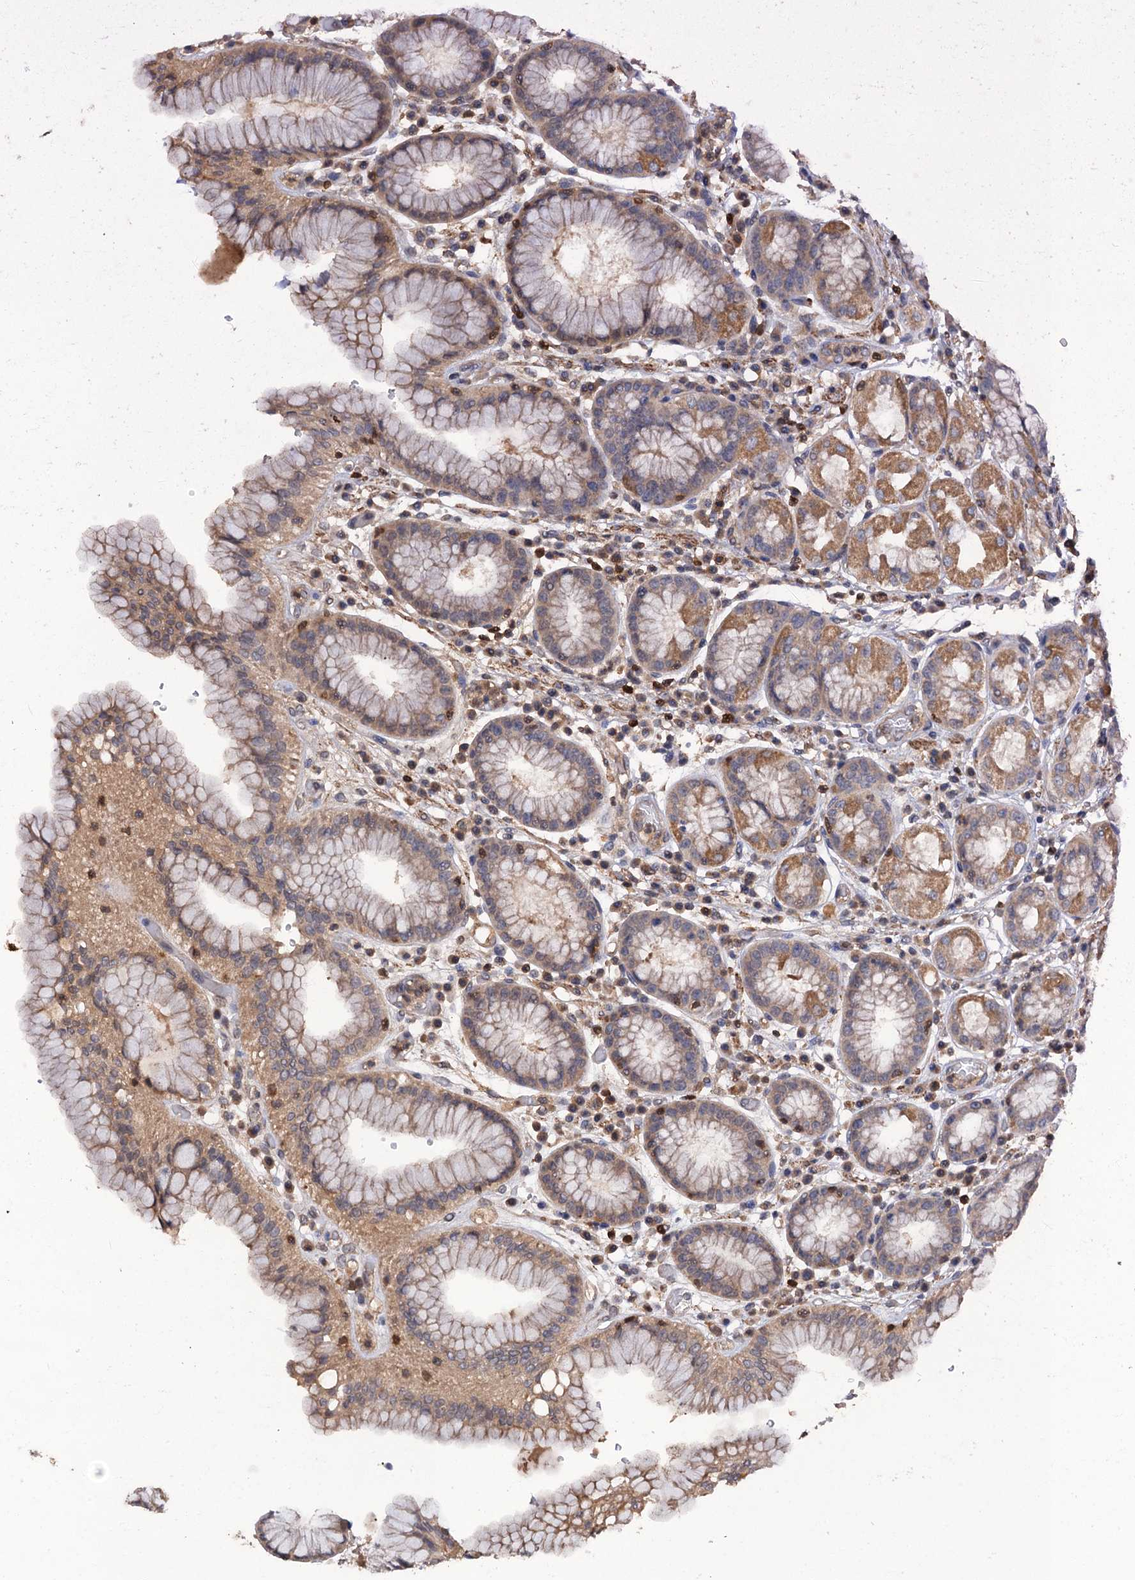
{"staining": {"intensity": "moderate", "quantity": "25%-75%", "location": "cytoplasmic/membranous"}, "tissue": "stomach", "cell_type": "Glandular cells", "image_type": "normal", "snomed": [{"axis": "morphology", "description": "Normal tissue, NOS"}, {"axis": "topography", "description": "Stomach"}, {"axis": "topography", "description": "Stomach, lower"}], "caption": "Protein staining reveals moderate cytoplasmic/membranous staining in about 25%-75% of glandular cells in benign stomach.", "gene": "DGKA", "patient": {"sex": "female", "age": 56}}